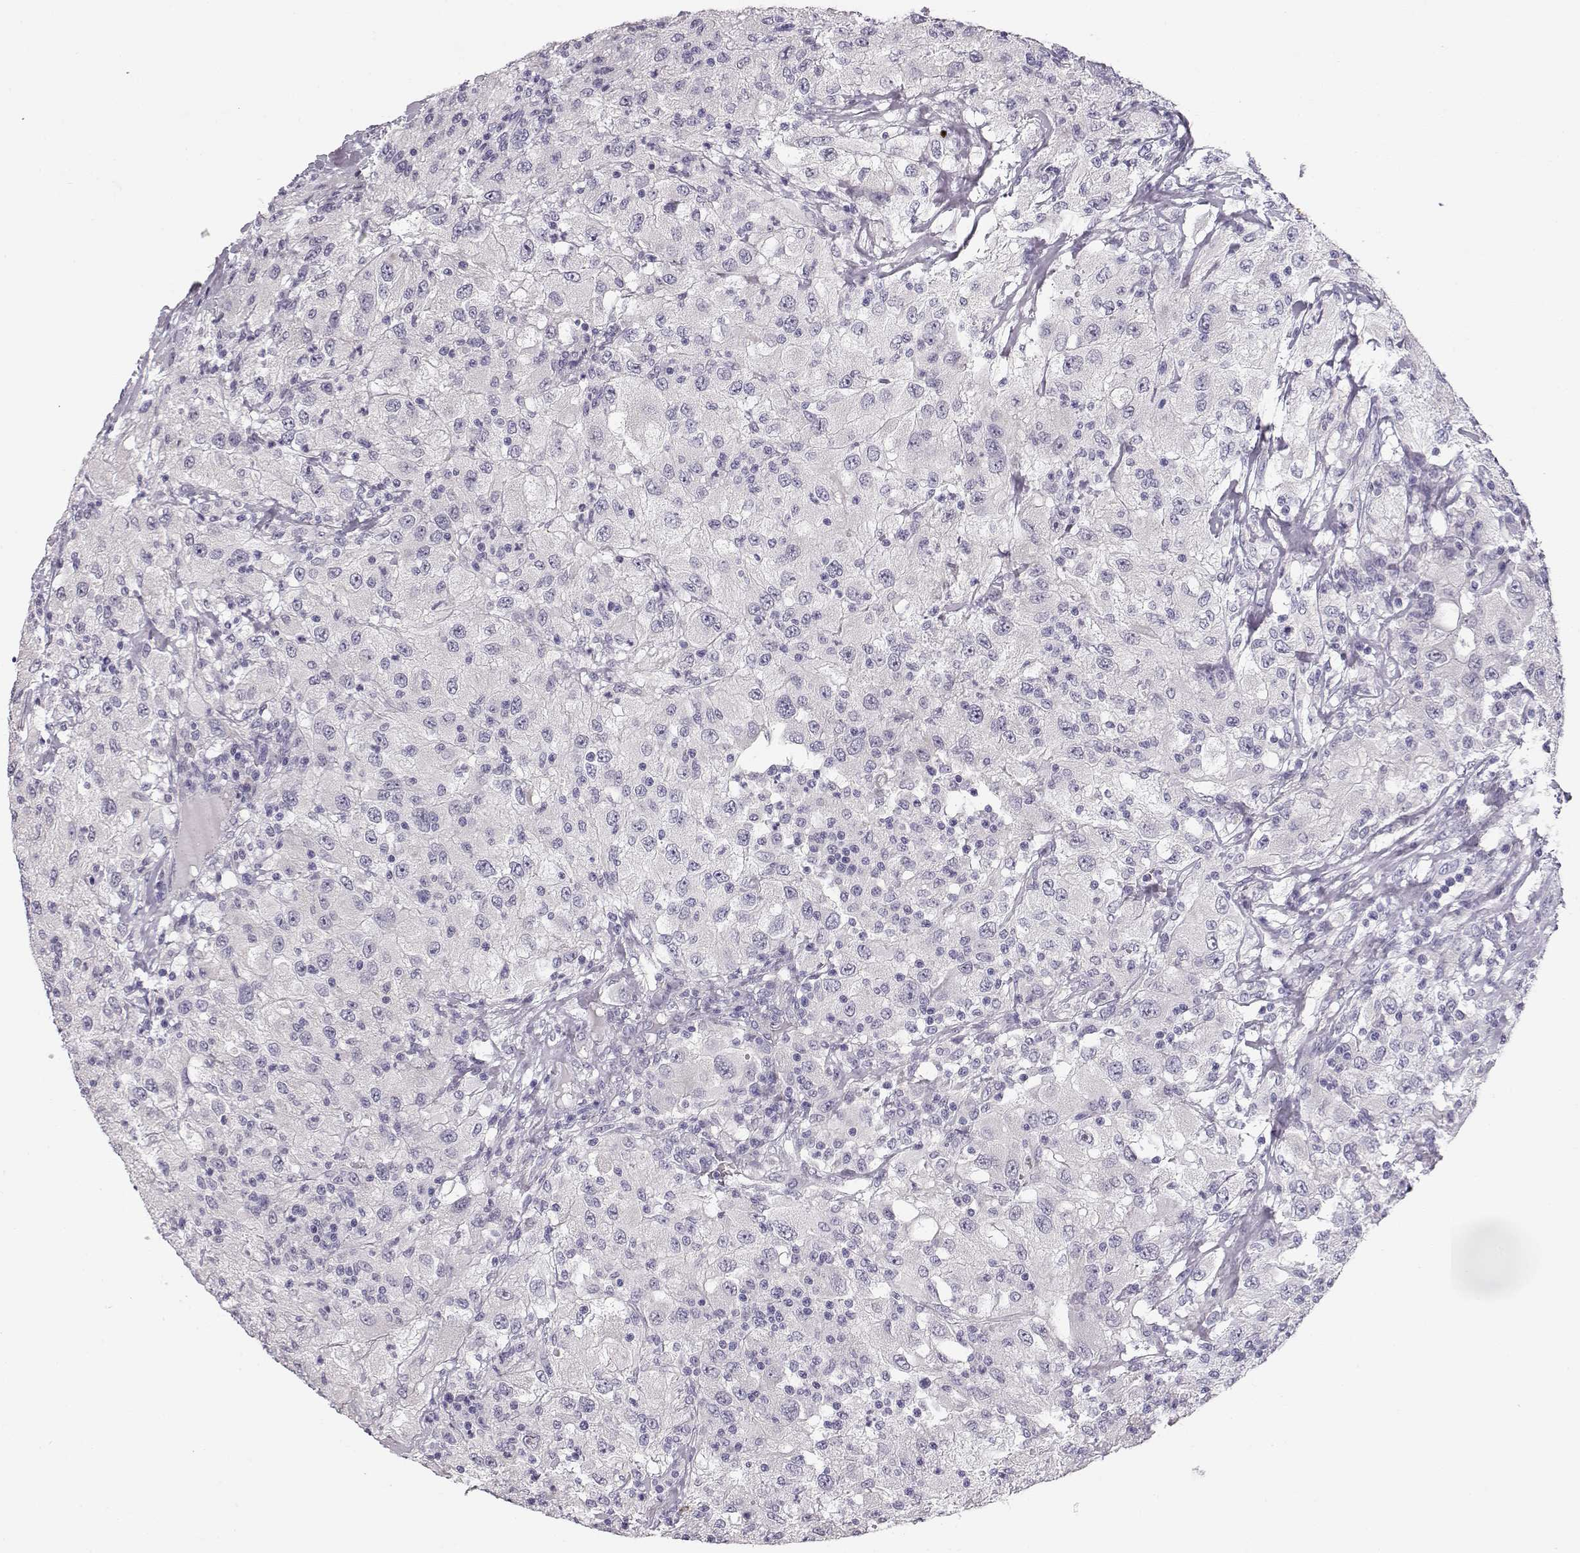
{"staining": {"intensity": "negative", "quantity": "none", "location": "none"}, "tissue": "renal cancer", "cell_type": "Tumor cells", "image_type": "cancer", "snomed": [{"axis": "morphology", "description": "Adenocarcinoma, NOS"}, {"axis": "topography", "description": "Kidney"}], "caption": "A histopathology image of adenocarcinoma (renal) stained for a protein reveals no brown staining in tumor cells. Nuclei are stained in blue.", "gene": "TTC26", "patient": {"sex": "female", "age": 67}}